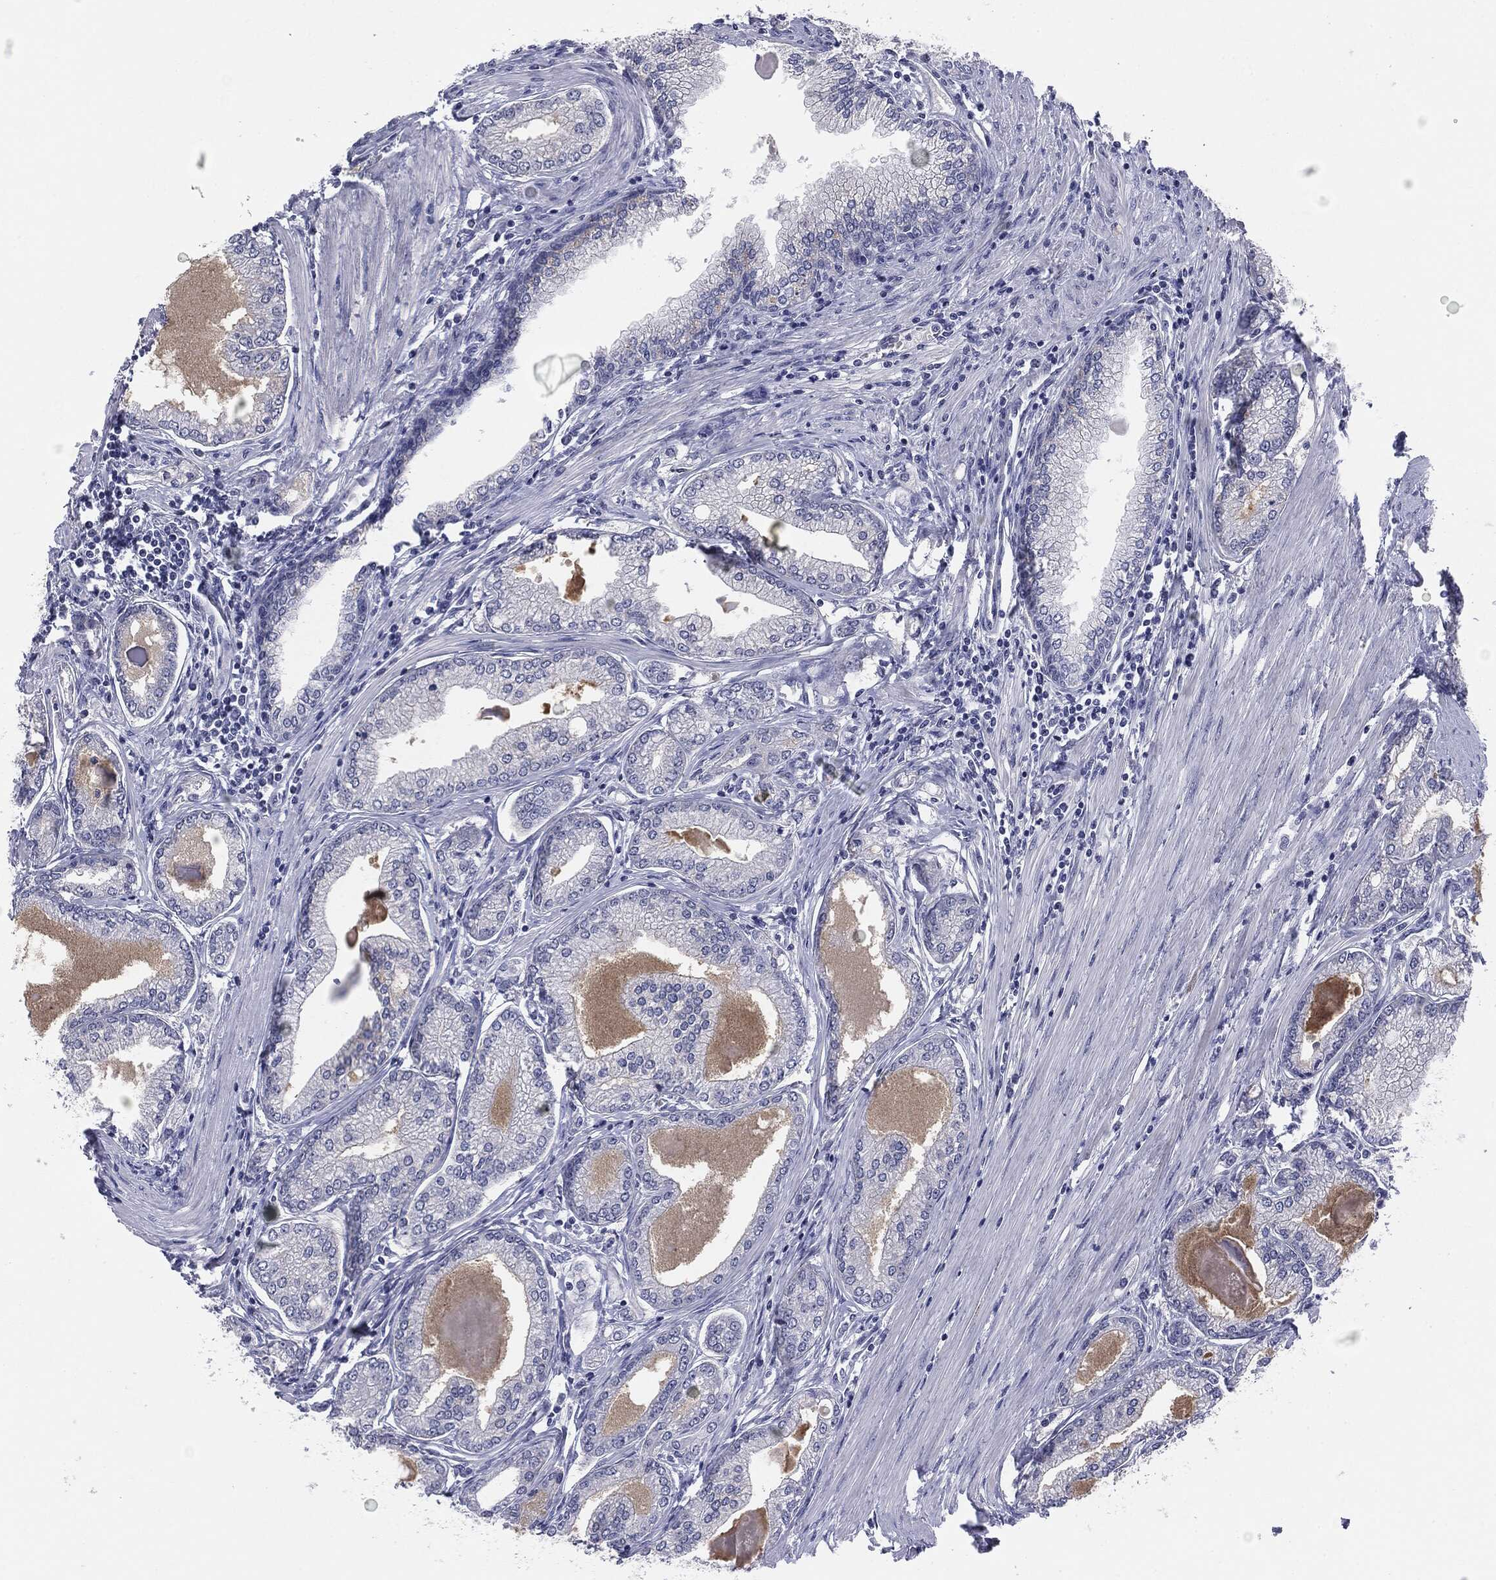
{"staining": {"intensity": "negative", "quantity": "none", "location": "none"}, "tissue": "prostate cancer", "cell_type": "Tumor cells", "image_type": "cancer", "snomed": [{"axis": "morphology", "description": "Adenocarcinoma, Low grade"}, {"axis": "topography", "description": "Prostate"}], "caption": "This photomicrograph is of prostate cancer (low-grade adenocarcinoma) stained with immunohistochemistry to label a protein in brown with the nuclei are counter-stained blue. There is no expression in tumor cells.", "gene": "SLC5A5", "patient": {"sex": "male", "age": 72}}